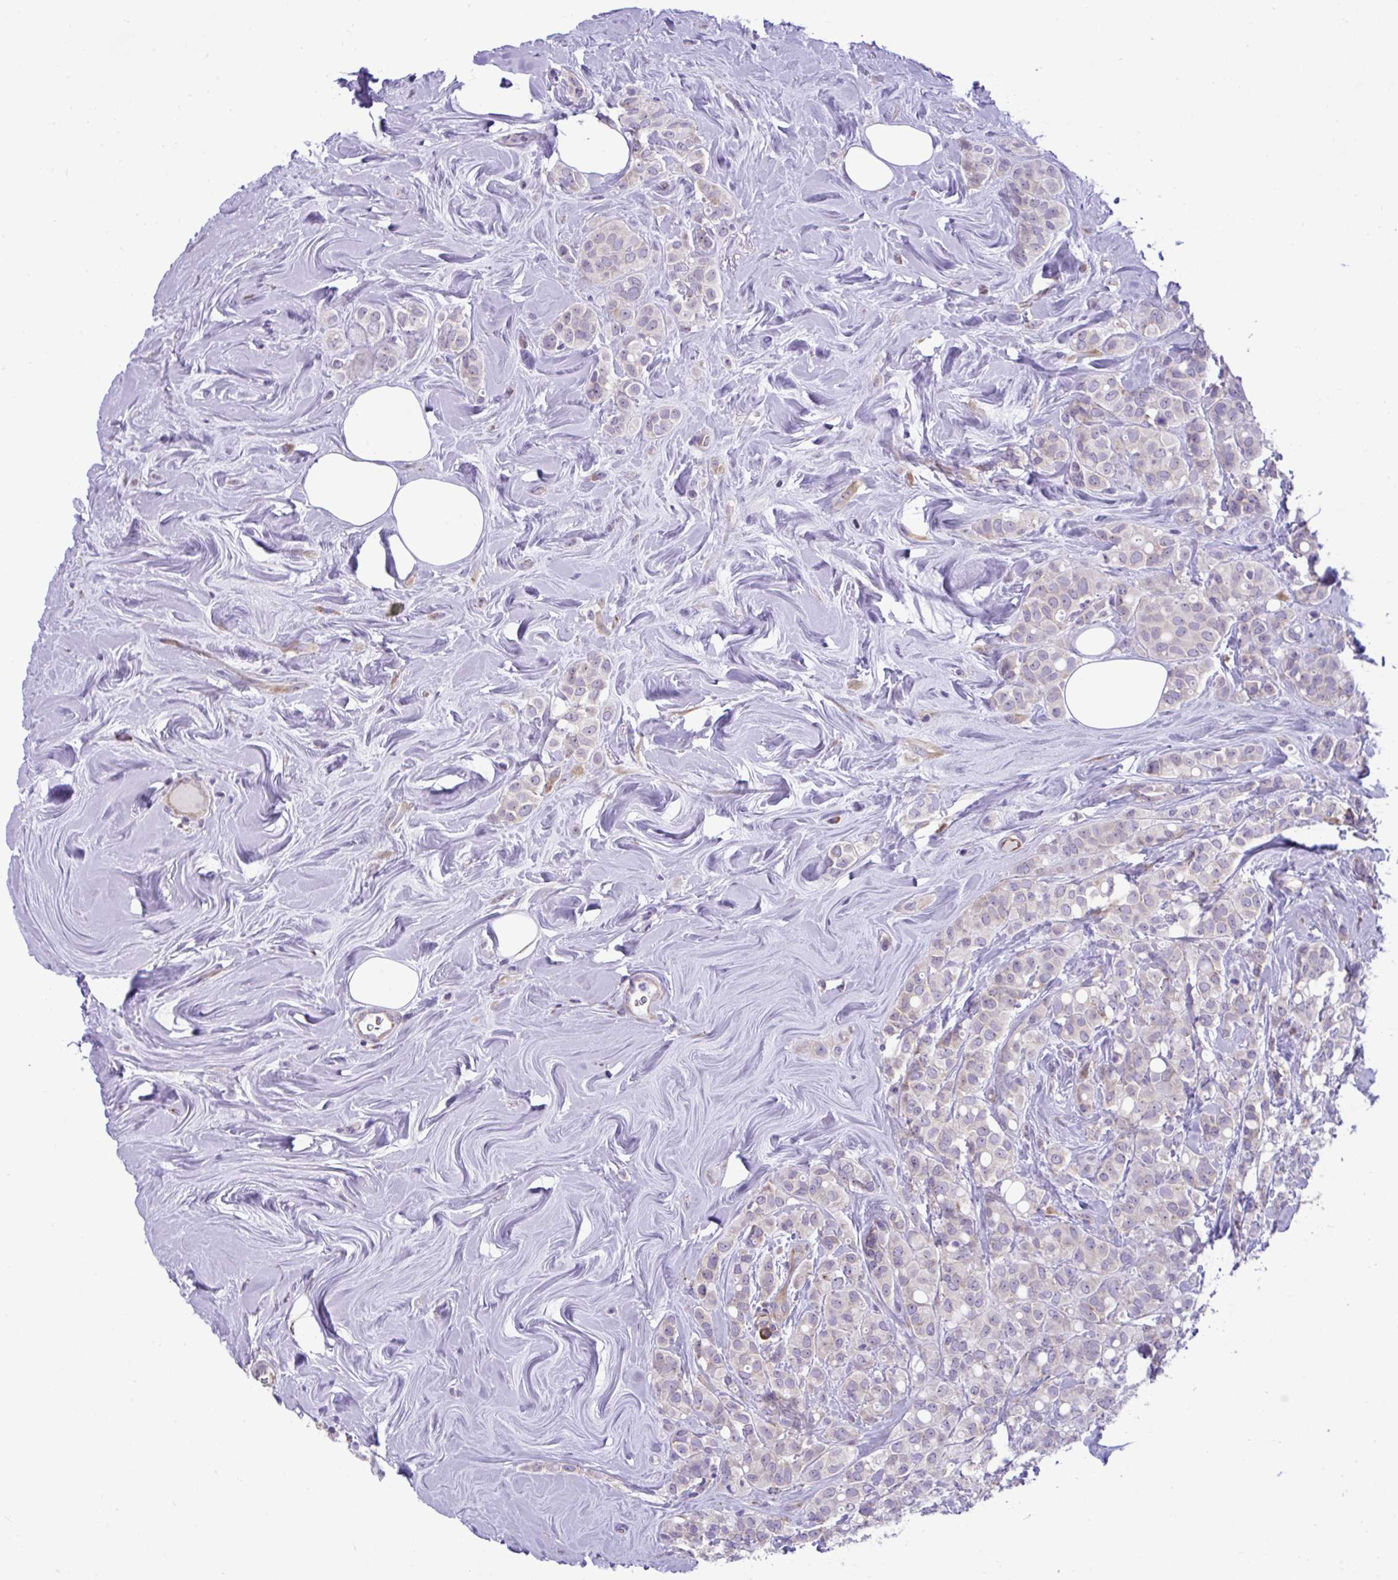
{"staining": {"intensity": "weak", "quantity": "<25%", "location": "cytoplasmic/membranous"}, "tissue": "breast cancer", "cell_type": "Tumor cells", "image_type": "cancer", "snomed": [{"axis": "morphology", "description": "Lobular carcinoma"}, {"axis": "topography", "description": "Breast"}], "caption": "Immunohistochemical staining of human breast cancer exhibits no significant staining in tumor cells. The staining was performed using DAB (3,3'-diaminobenzidine) to visualize the protein expression in brown, while the nuclei were stained in blue with hematoxylin (Magnification: 20x).", "gene": "RPL7", "patient": {"sex": "female", "age": 68}}